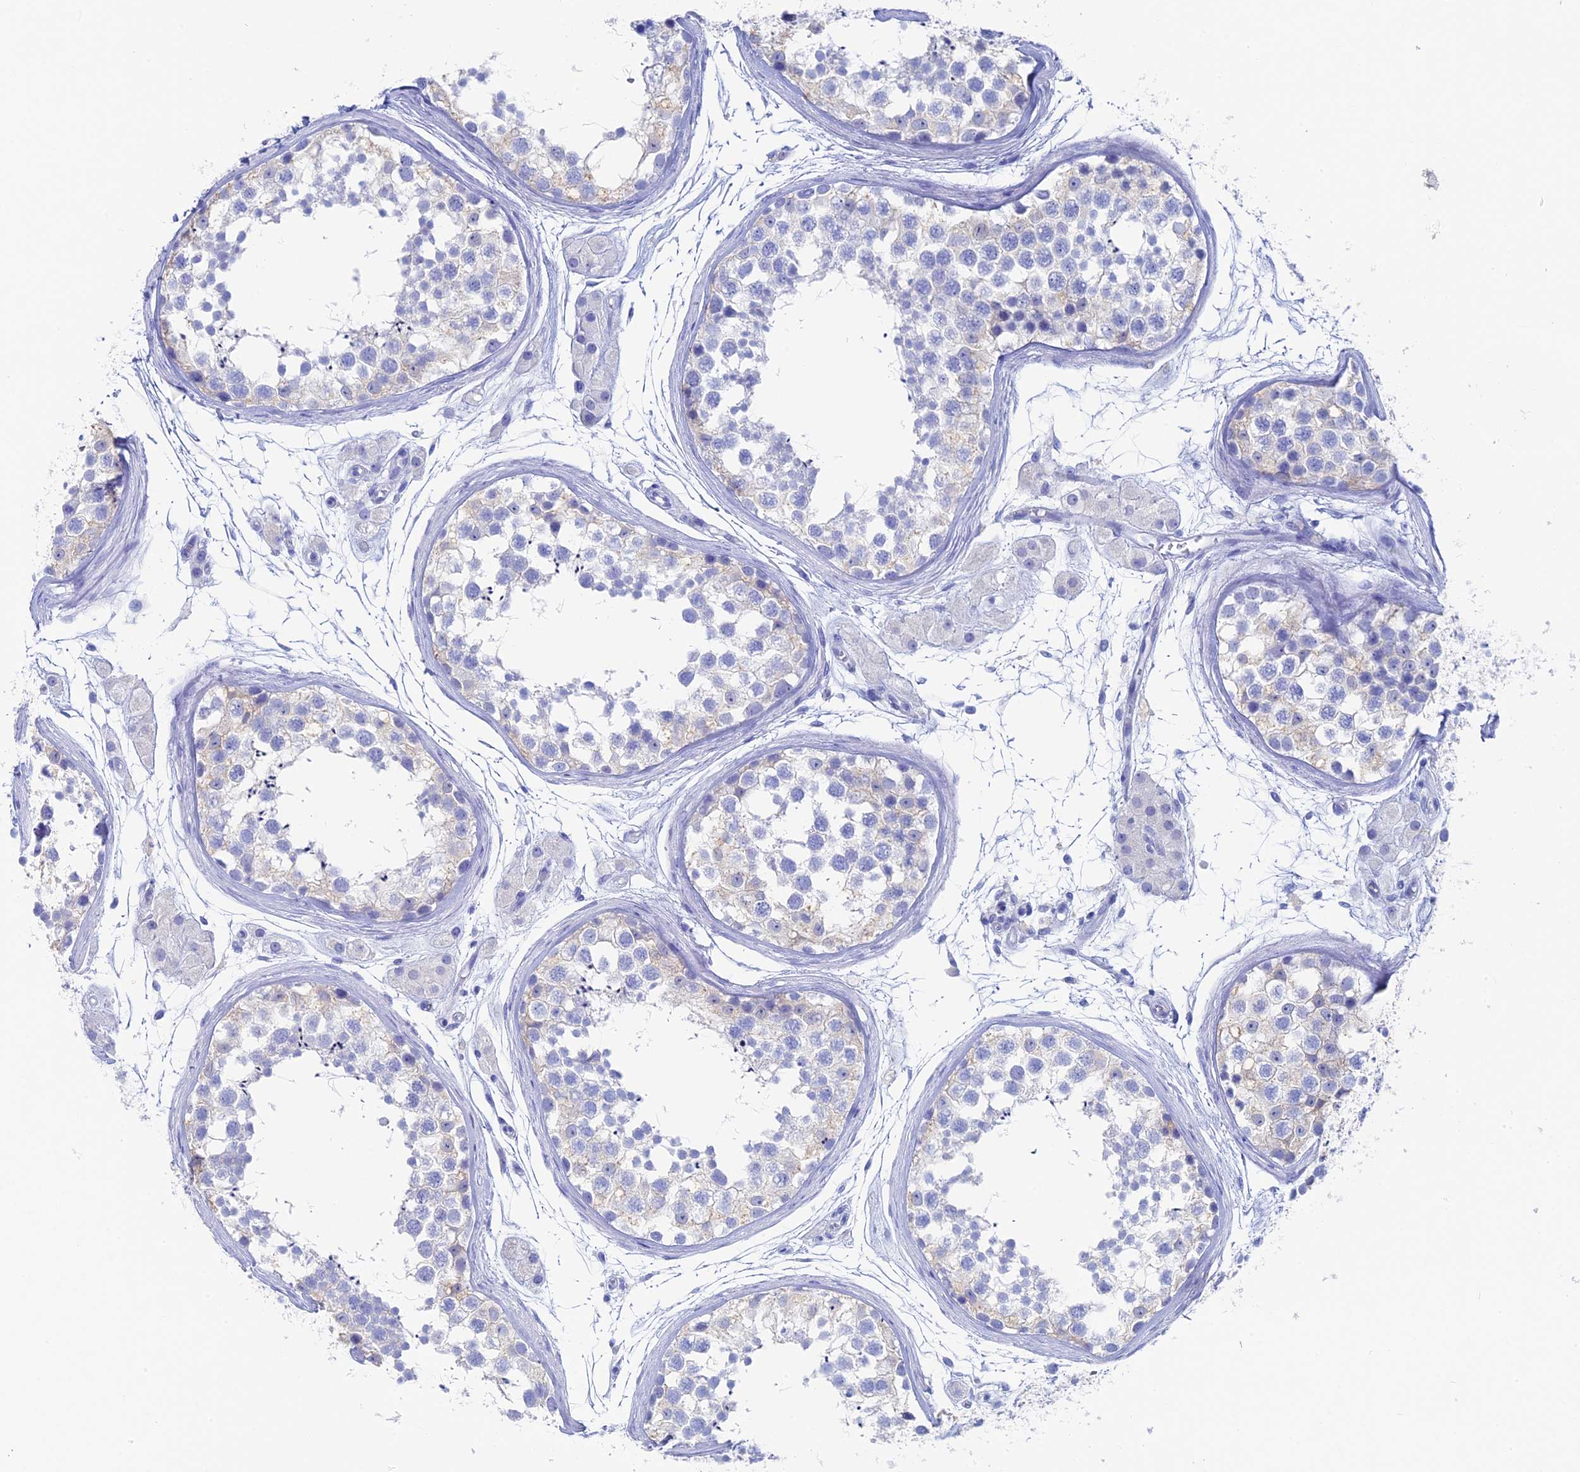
{"staining": {"intensity": "negative", "quantity": "none", "location": "none"}, "tissue": "testis", "cell_type": "Cells in seminiferous ducts", "image_type": "normal", "snomed": [{"axis": "morphology", "description": "Normal tissue, NOS"}, {"axis": "topography", "description": "Testis"}], "caption": "Immunohistochemistry image of normal human testis stained for a protein (brown), which demonstrates no positivity in cells in seminiferous ducts.", "gene": "UNC119", "patient": {"sex": "male", "age": 56}}